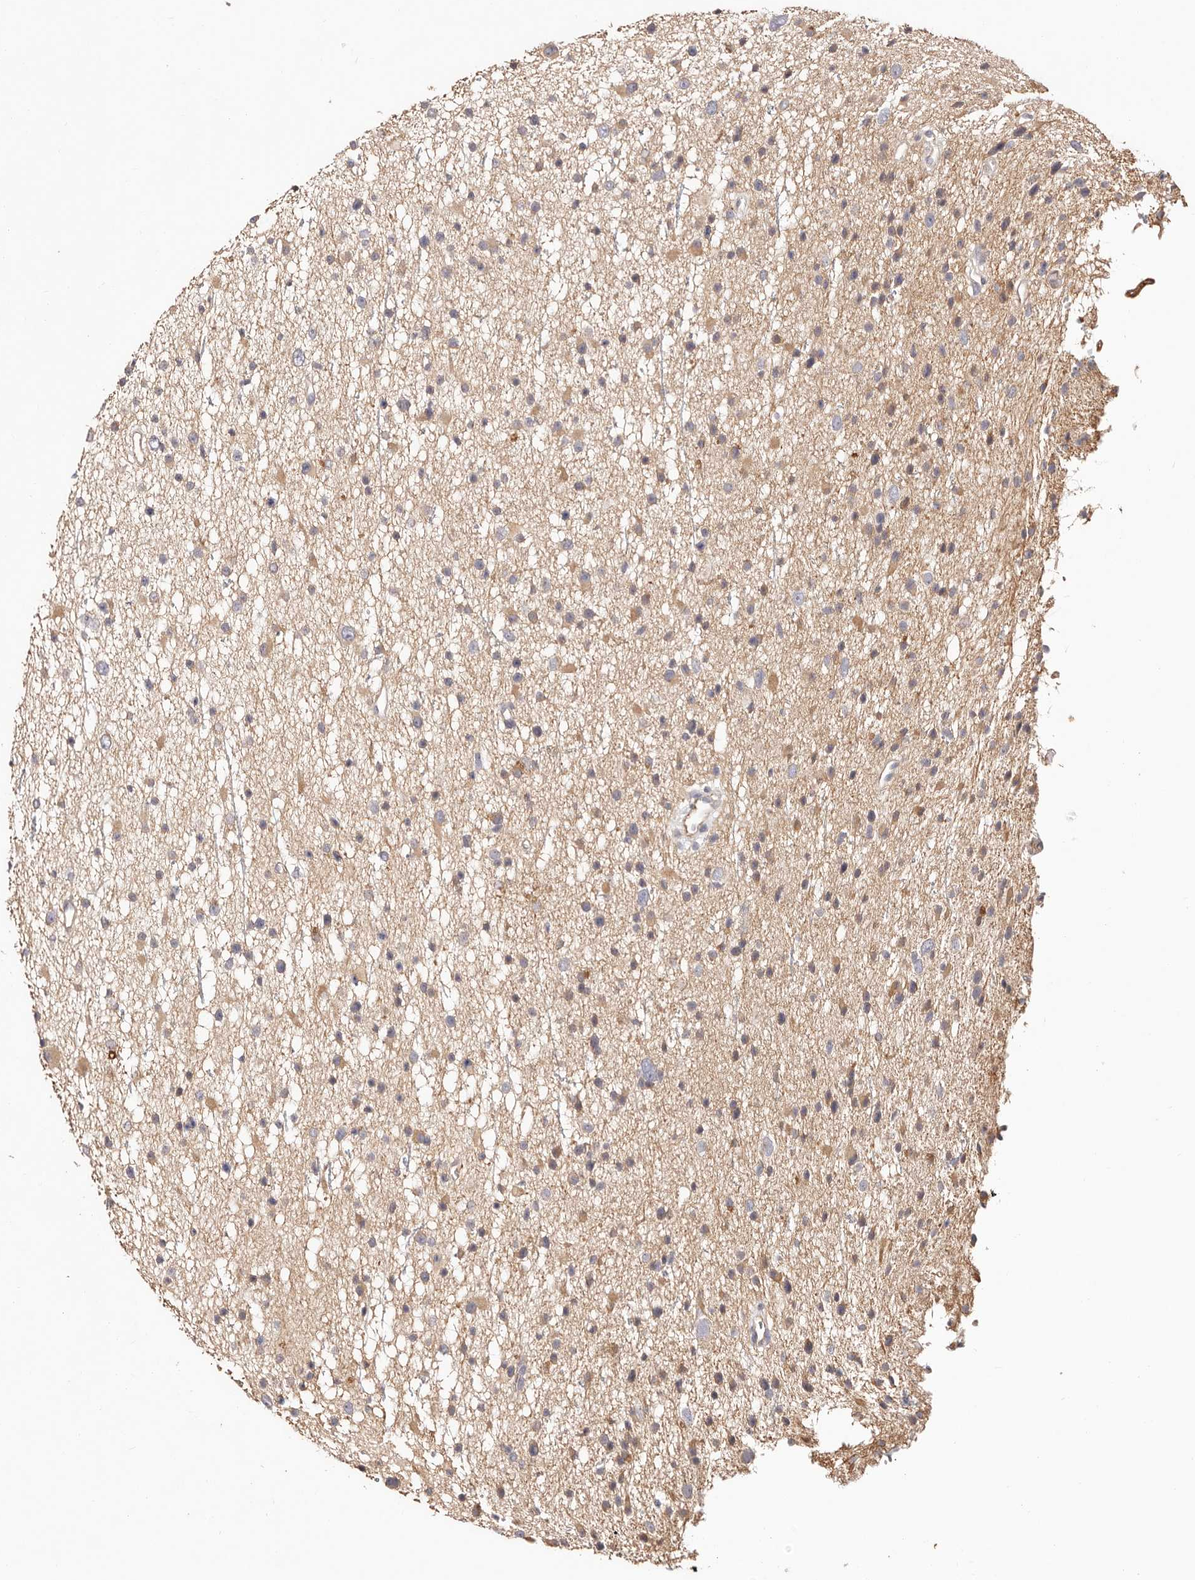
{"staining": {"intensity": "weak", "quantity": ">75%", "location": "cytoplasmic/membranous"}, "tissue": "glioma", "cell_type": "Tumor cells", "image_type": "cancer", "snomed": [{"axis": "morphology", "description": "Glioma, malignant, Low grade"}, {"axis": "topography", "description": "Cerebral cortex"}], "caption": "Human malignant low-grade glioma stained with a protein marker reveals weak staining in tumor cells.", "gene": "MAPK1", "patient": {"sex": "female", "age": 39}}